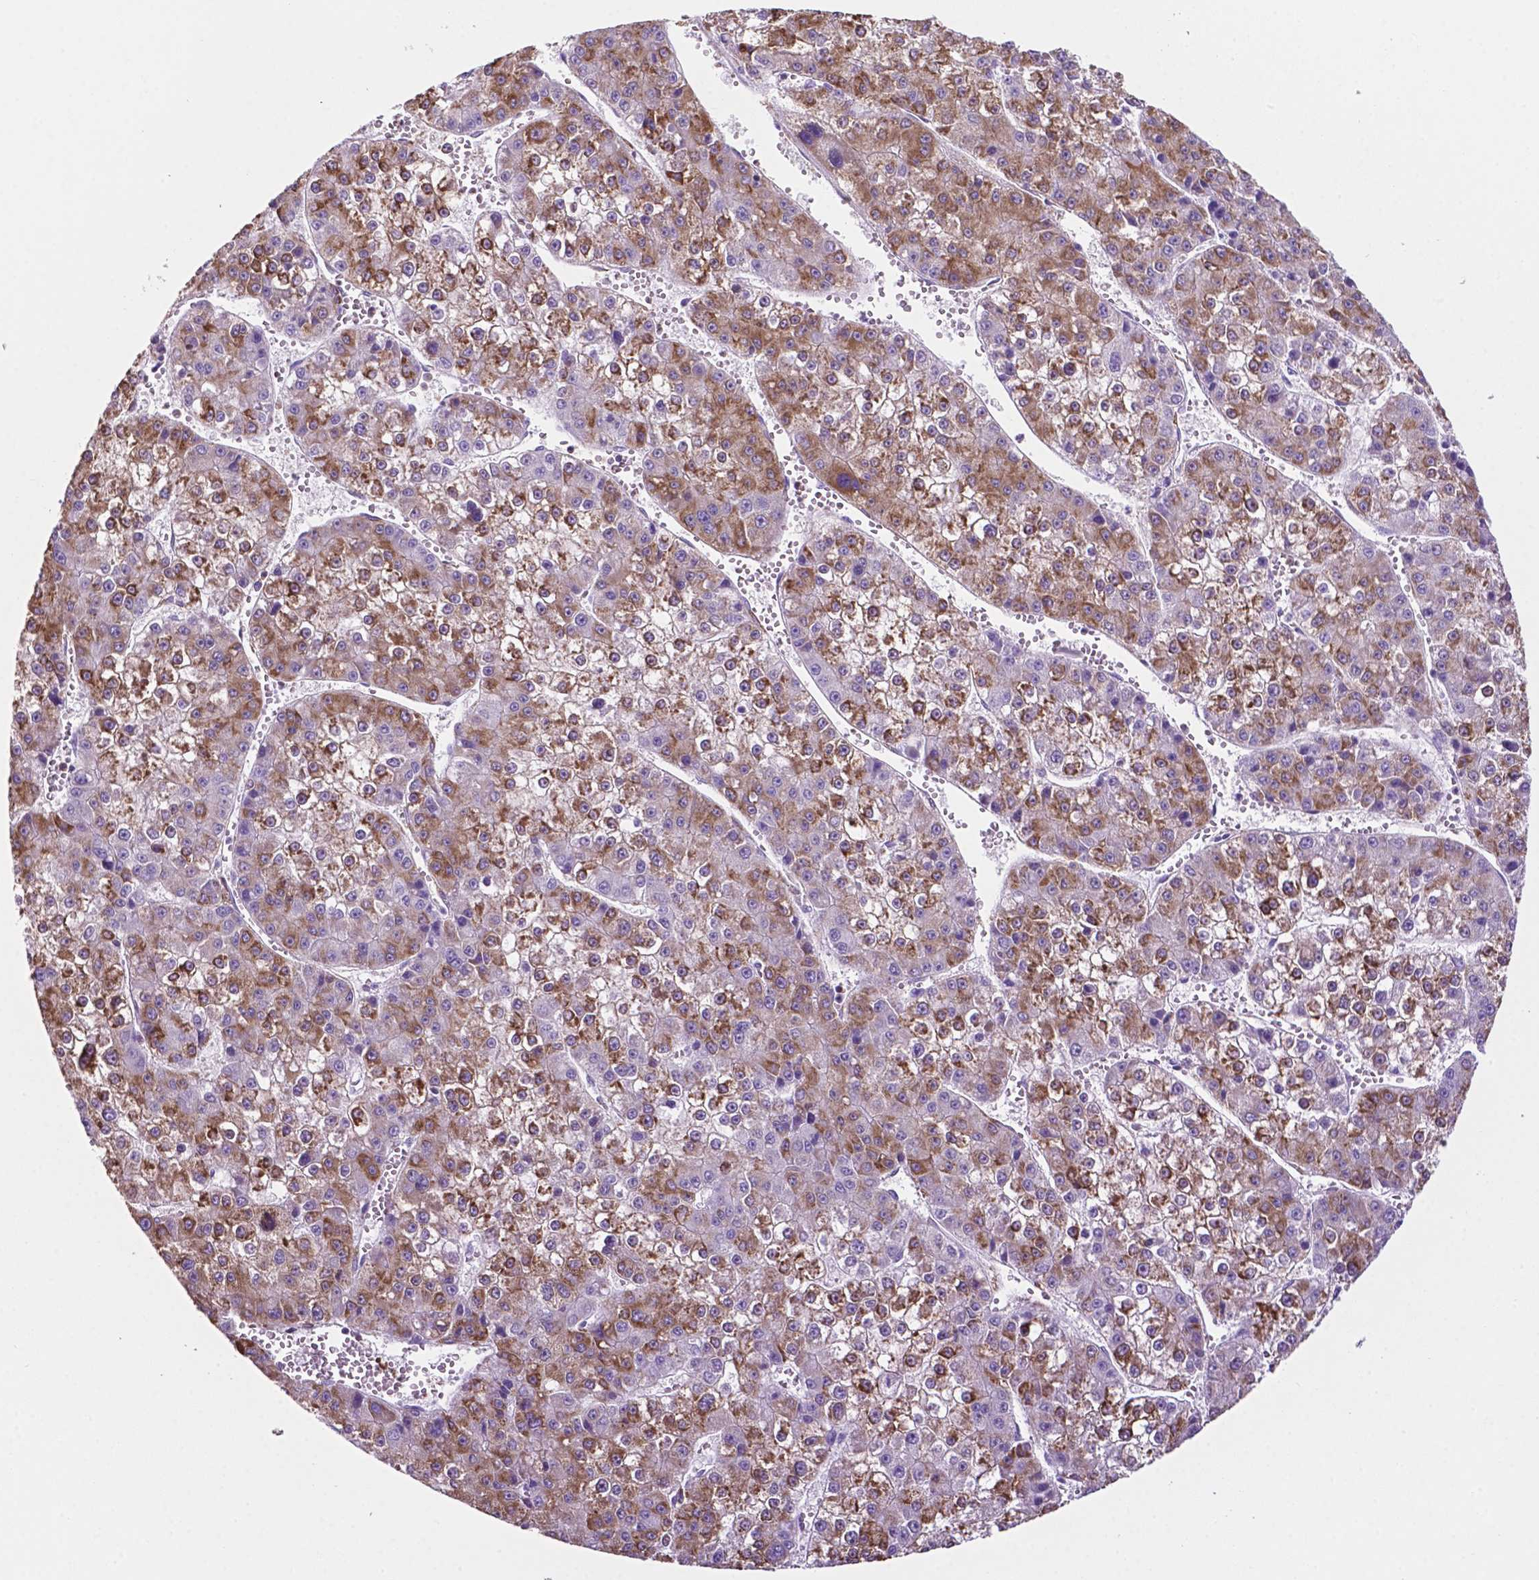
{"staining": {"intensity": "moderate", "quantity": "25%-75%", "location": "cytoplasmic/membranous"}, "tissue": "liver cancer", "cell_type": "Tumor cells", "image_type": "cancer", "snomed": [{"axis": "morphology", "description": "Carcinoma, Hepatocellular, NOS"}, {"axis": "topography", "description": "Liver"}], "caption": "This image demonstrates liver cancer (hepatocellular carcinoma) stained with IHC to label a protein in brown. The cytoplasmic/membranous of tumor cells show moderate positivity for the protein. Nuclei are counter-stained blue.", "gene": "RPL29", "patient": {"sex": "female", "age": 73}}